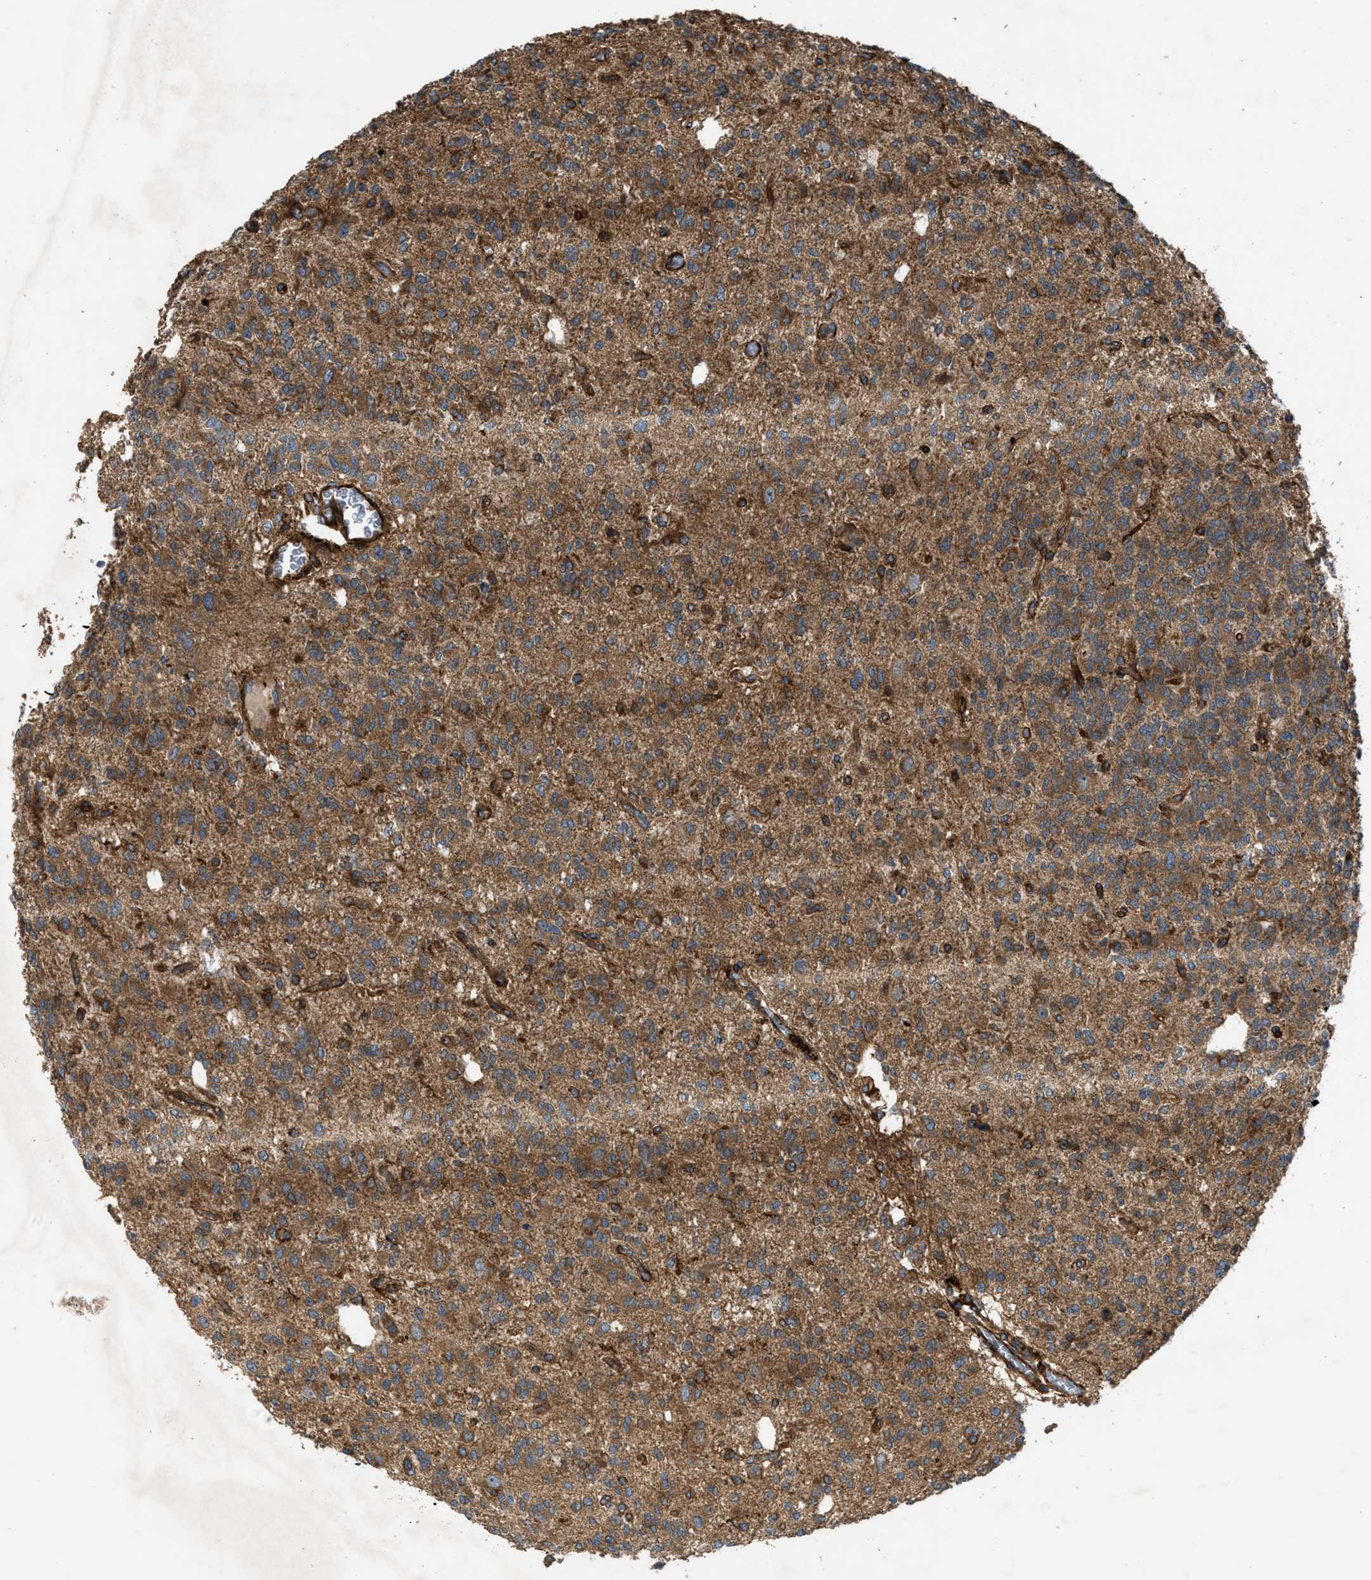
{"staining": {"intensity": "moderate", "quantity": ">75%", "location": "cytoplasmic/membranous"}, "tissue": "glioma", "cell_type": "Tumor cells", "image_type": "cancer", "snomed": [{"axis": "morphology", "description": "Glioma, malignant, Low grade"}, {"axis": "topography", "description": "Brain"}], "caption": "This image demonstrates IHC staining of human glioma, with medium moderate cytoplasmic/membranous positivity in approximately >75% of tumor cells.", "gene": "EGLN1", "patient": {"sex": "male", "age": 38}}